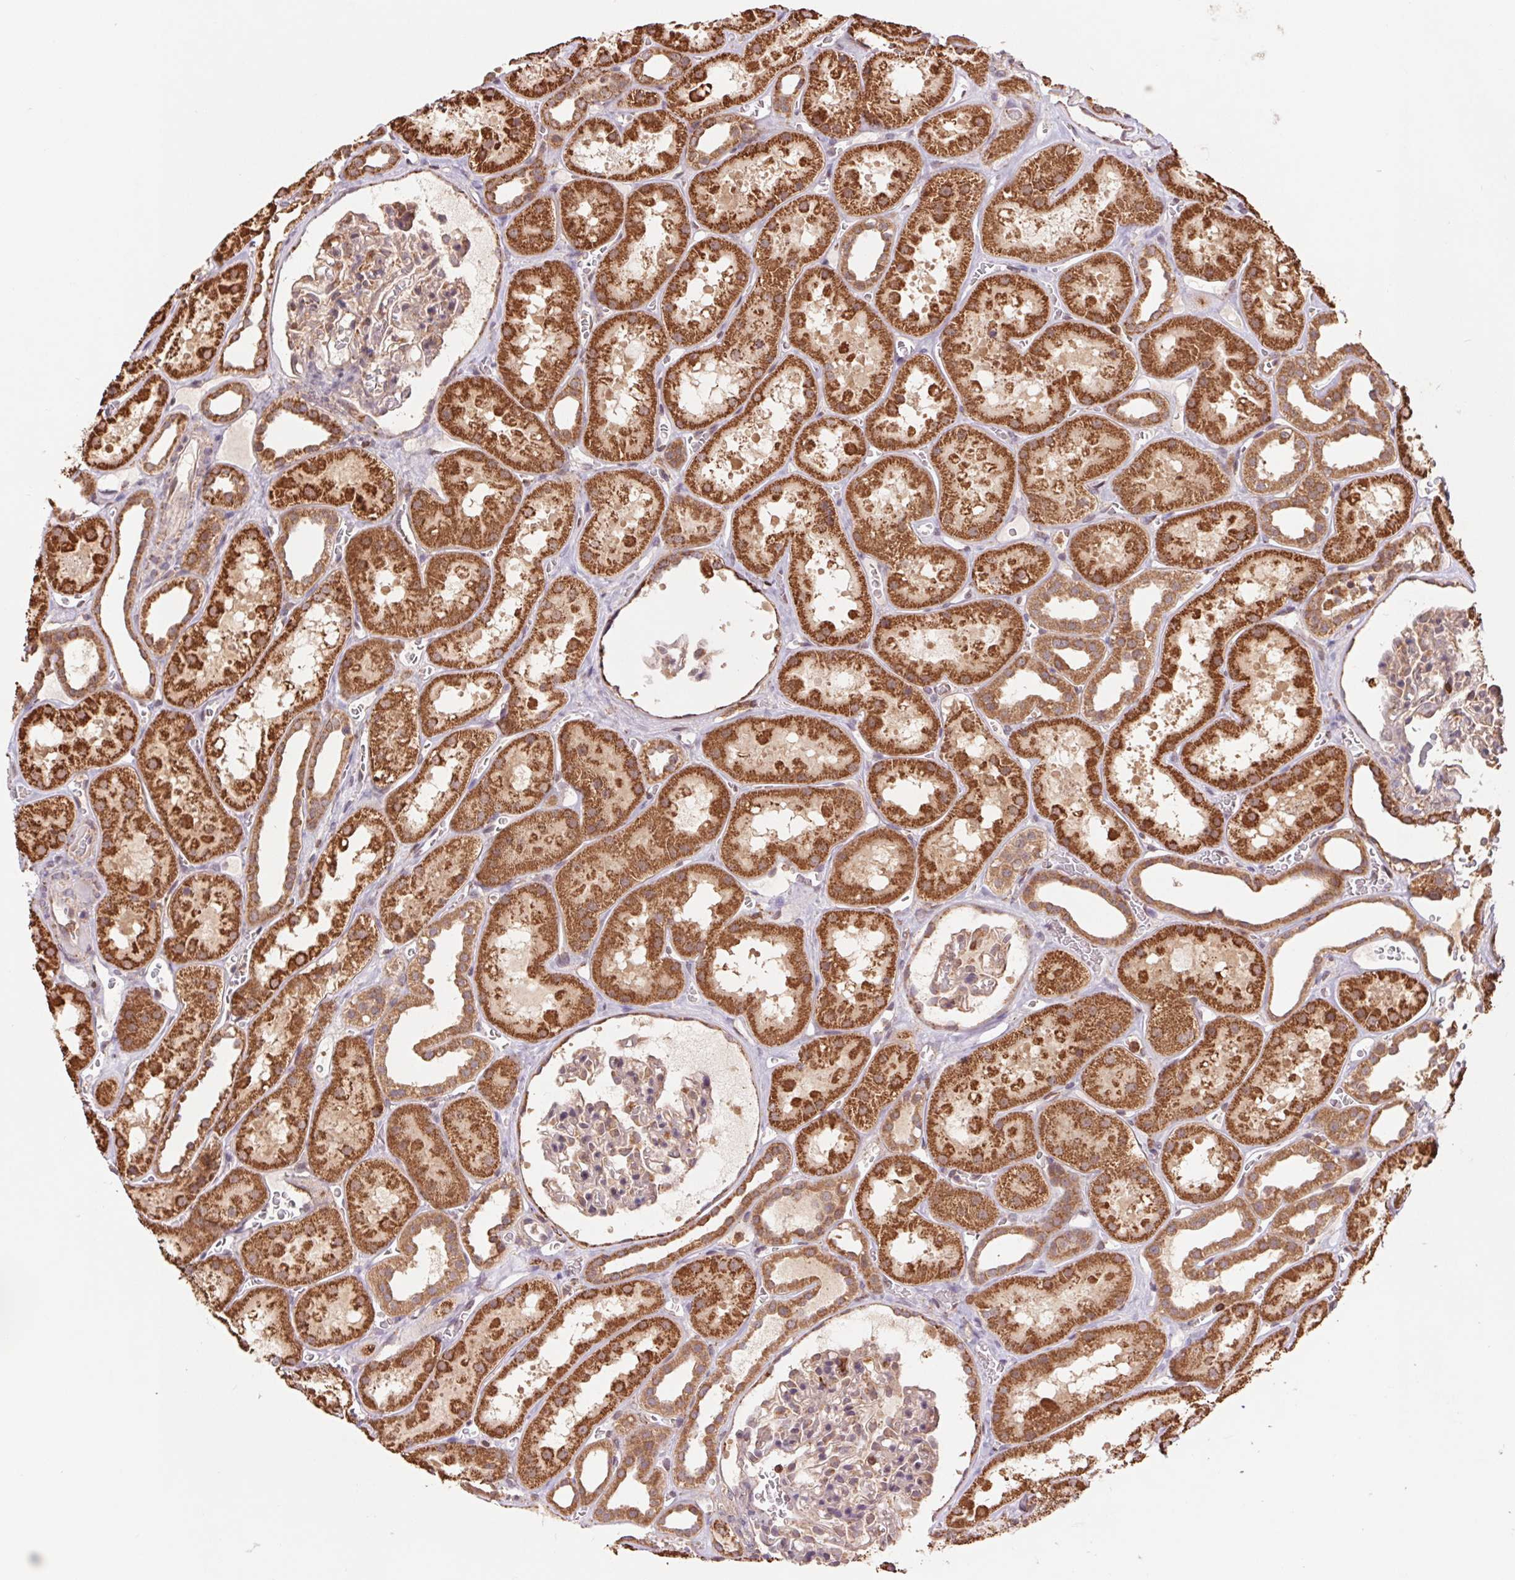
{"staining": {"intensity": "weak", "quantity": "<25%", "location": "cytoplasmic/membranous"}, "tissue": "kidney", "cell_type": "Cells in glomeruli", "image_type": "normal", "snomed": [{"axis": "morphology", "description": "Normal tissue, NOS"}, {"axis": "topography", "description": "Kidney"}], "caption": "Immunohistochemistry of benign human kidney shows no expression in cells in glomeruli. (DAB IHC, high magnification).", "gene": "URM1", "patient": {"sex": "female", "age": 41}}